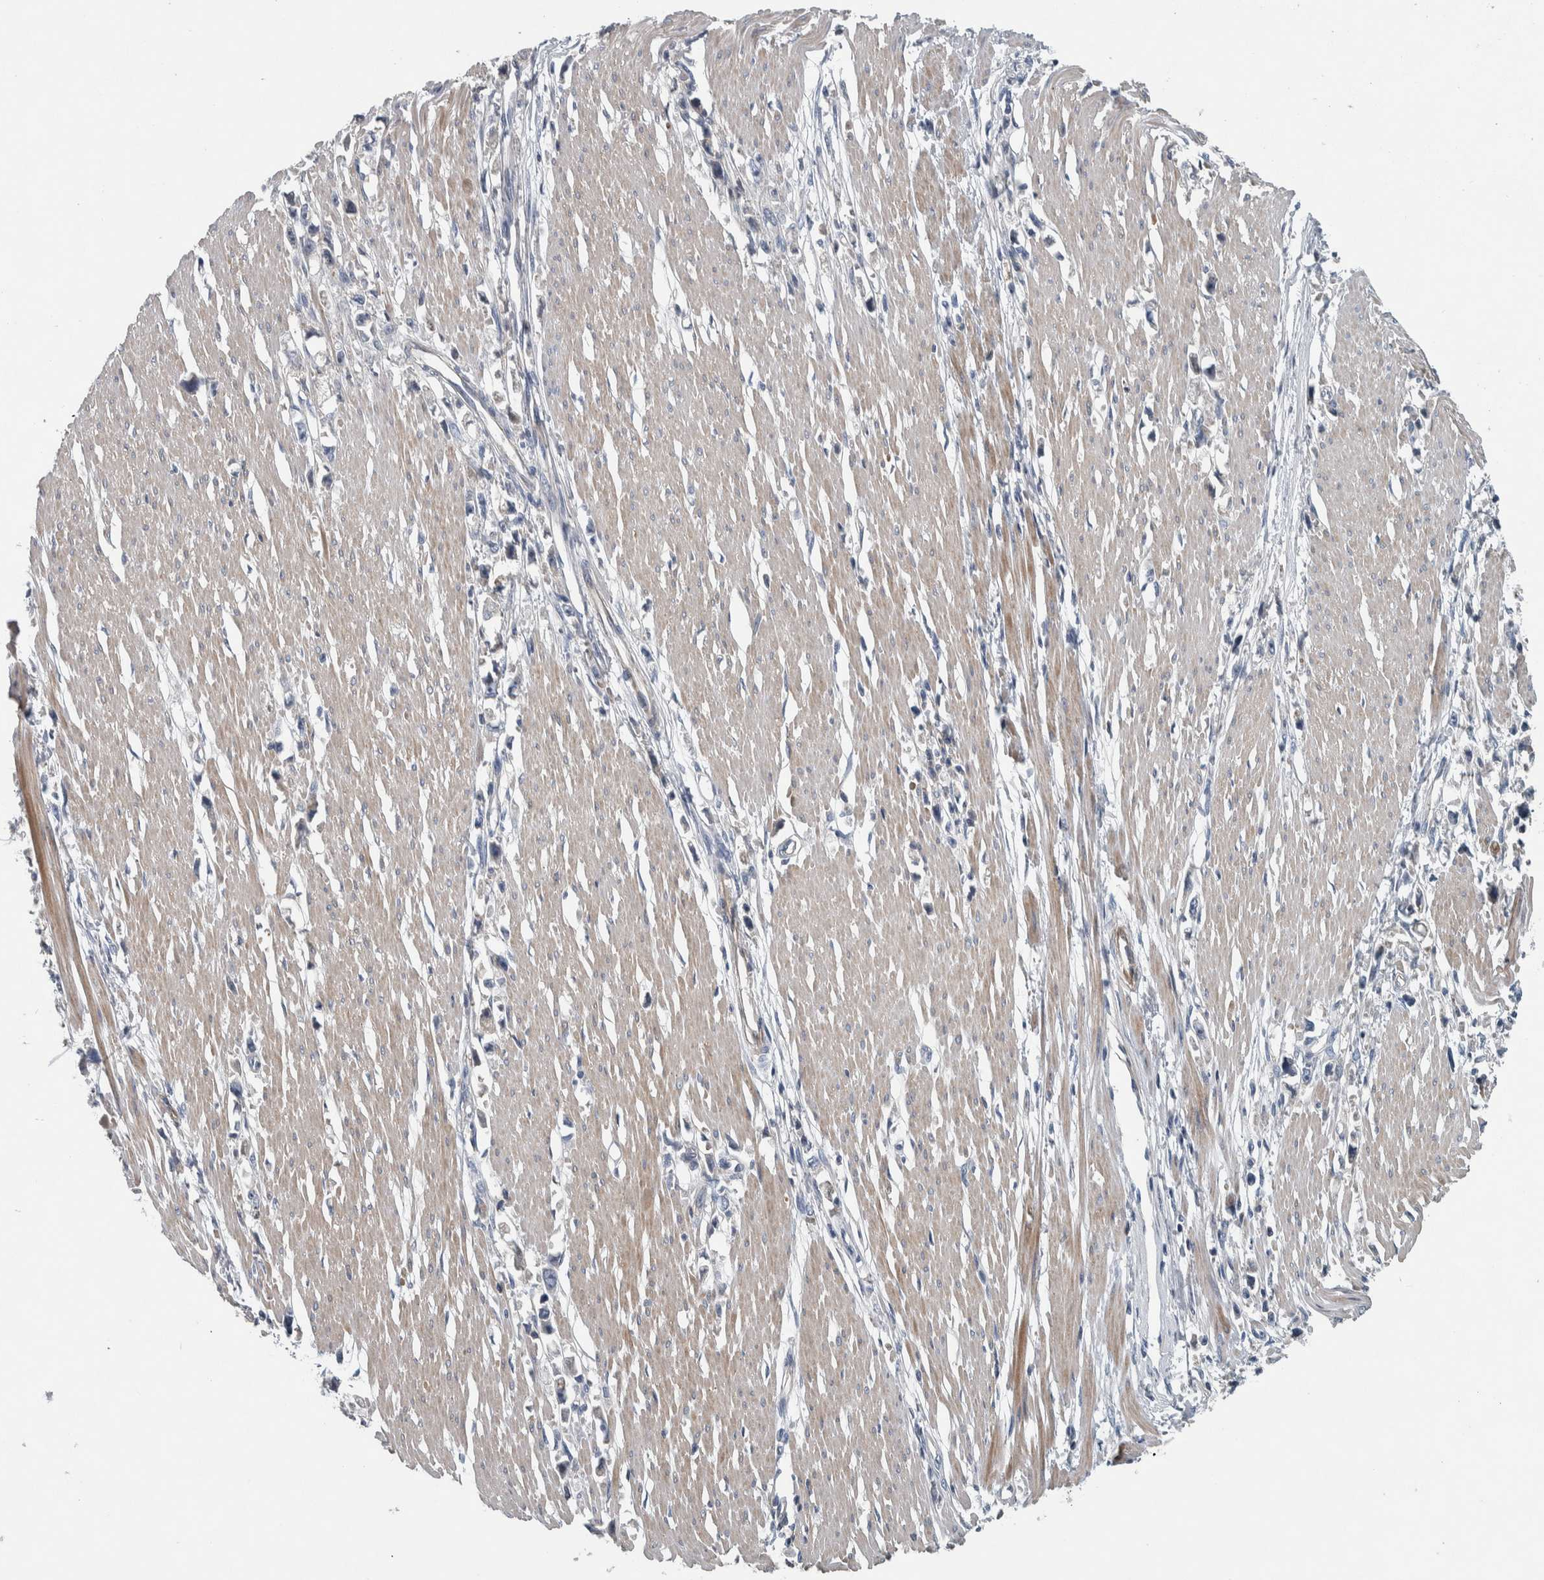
{"staining": {"intensity": "negative", "quantity": "none", "location": "none"}, "tissue": "stomach cancer", "cell_type": "Tumor cells", "image_type": "cancer", "snomed": [{"axis": "morphology", "description": "Adenocarcinoma, NOS"}, {"axis": "topography", "description": "Stomach"}], "caption": "Stomach adenocarcinoma stained for a protein using IHC demonstrates no positivity tumor cells.", "gene": "SERPINC1", "patient": {"sex": "female", "age": 59}}